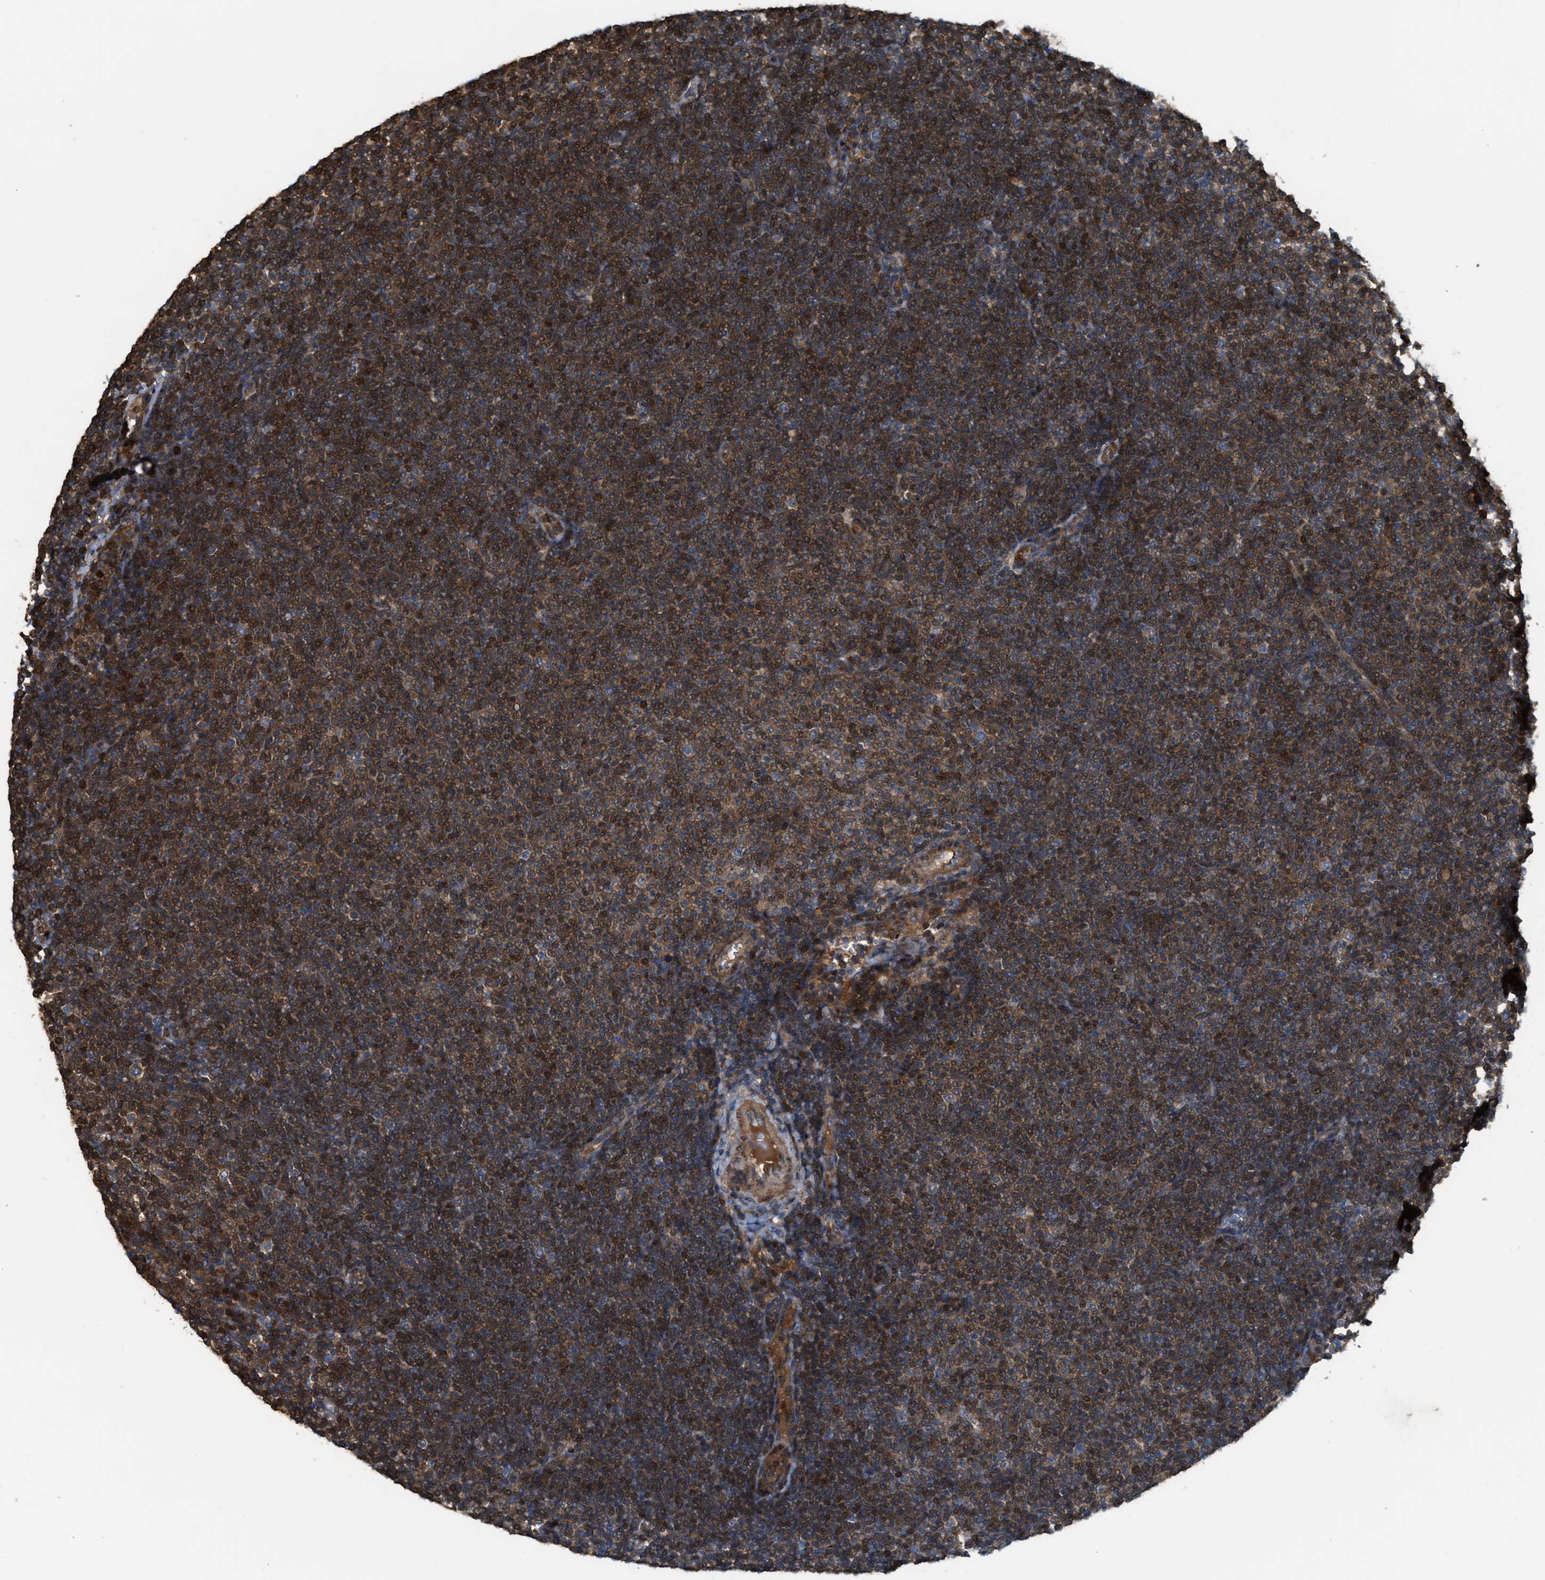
{"staining": {"intensity": "moderate", "quantity": ">75%", "location": "cytoplasmic/membranous"}, "tissue": "lymphoma", "cell_type": "Tumor cells", "image_type": "cancer", "snomed": [{"axis": "morphology", "description": "Malignant lymphoma, non-Hodgkin's type, Low grade"}, {"axis": "topography", "description": "Lymph node"}], "caption": "Low-grade malignant lymphoma, non-Hodgkin's type stained for a protein (brown) reveals moderate cytoplasmic/membranous positive expression in about >75% of tumor cells.", "gene": "SERPINB5", "patient": {"sex": "female", "age": 53}}